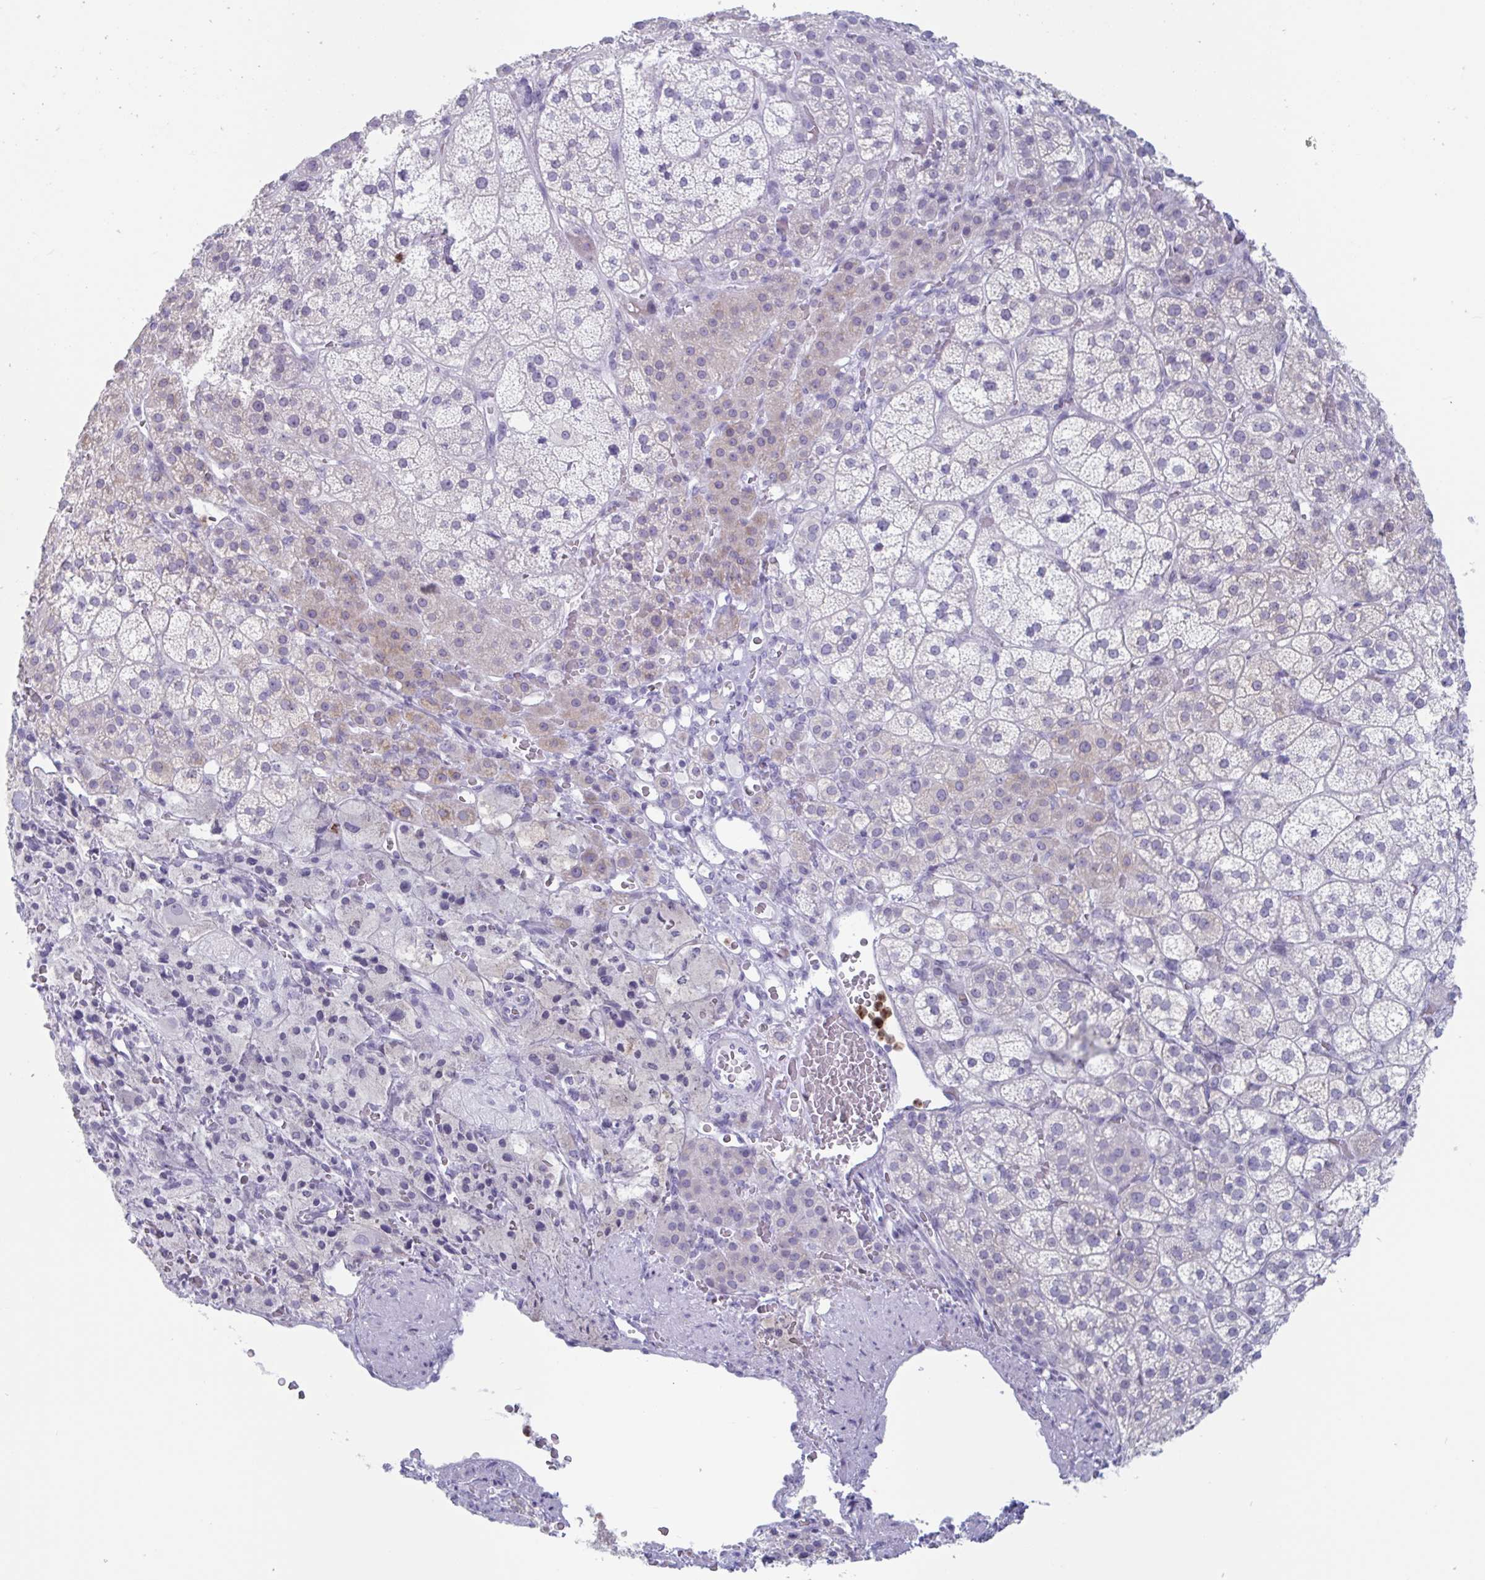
{"staining": {"intensity": "weak", "quantity": "25%-75%", "location": "cytoplasmic/membranous"}, "tissue": "adrenal gland", "cell_type": "Glandular cells", "image_type": "normal", "snomed": [{"axis": "morphology", "description": "Normal tissue, NOS"}, {"axis": "topography", "description": "Adrenal gland"}], "caption": "DAB (3,3'-diaminobenzidine) immunohistochemical staining of normal human adrenal gland demonstrates weak cytoplasmic/membranous protein expression in approximately 25%-75% of glandular cells.", "gene": "CYP4F11", "patient": {"sex": "female", "age": 60}}